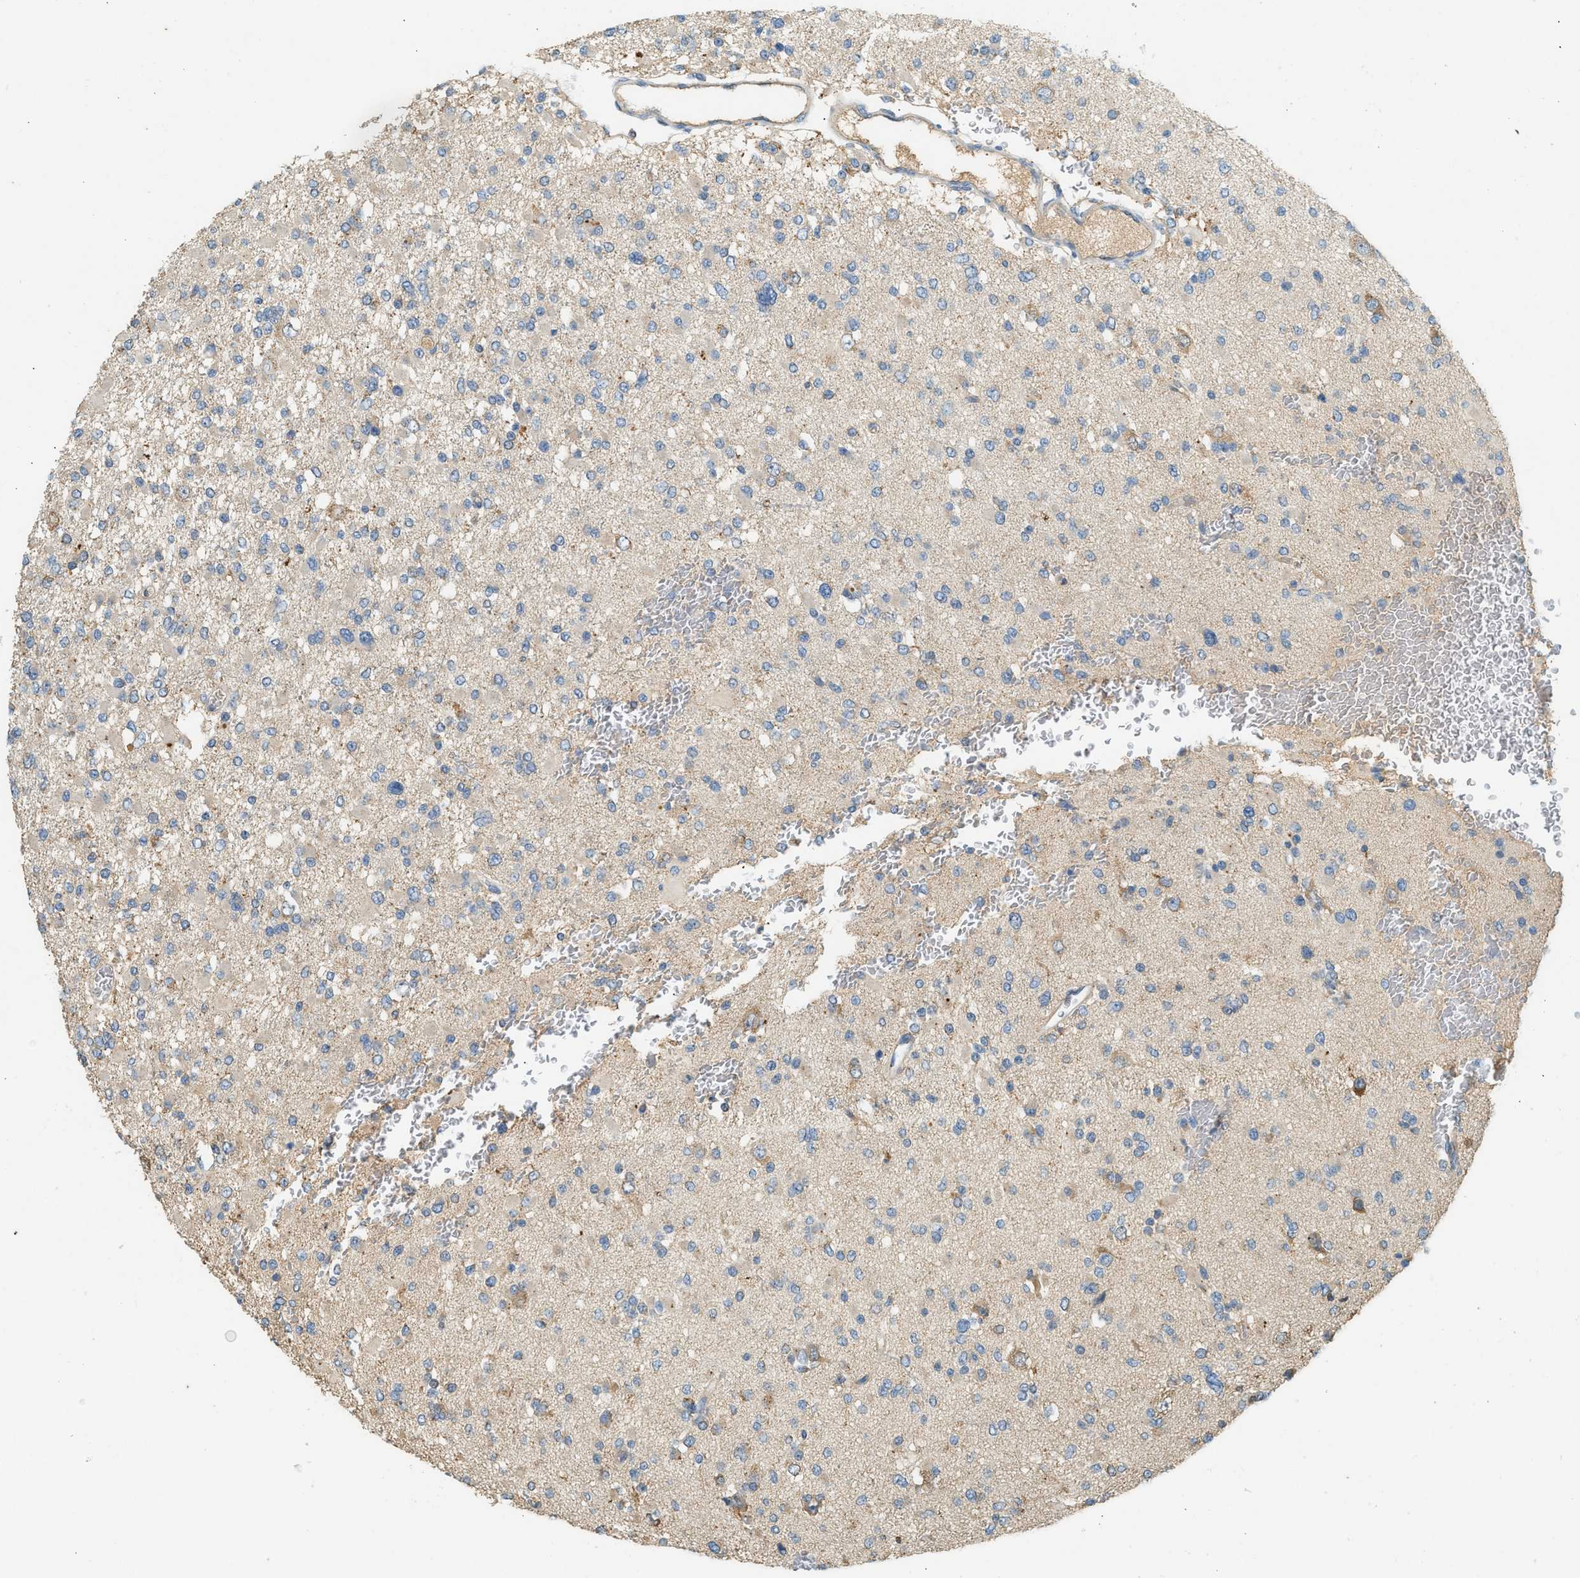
{"staining": {"intensity": "moderate", "quantity": "<25%", "location": "cytoplasmic/membranous"}, "tissue": "glioma", "cell_type": "Tumor cells", "image_type": "cancer", "snomed": [{"axis": "morphology", "description": "Glioma, malignant, Low grade"}, {"axis": "topography", "description": "Brain"}], "caption": "Protein expression analysis of glioma demonstrates moderate cytoplasmic/membranous staining in approximately <25% of tumor cells. The protein of interest is shown in brown color, while the nuclei are stained blue.", "gene": "CTSB", "patient": {"sex": "female", "age": 22}}